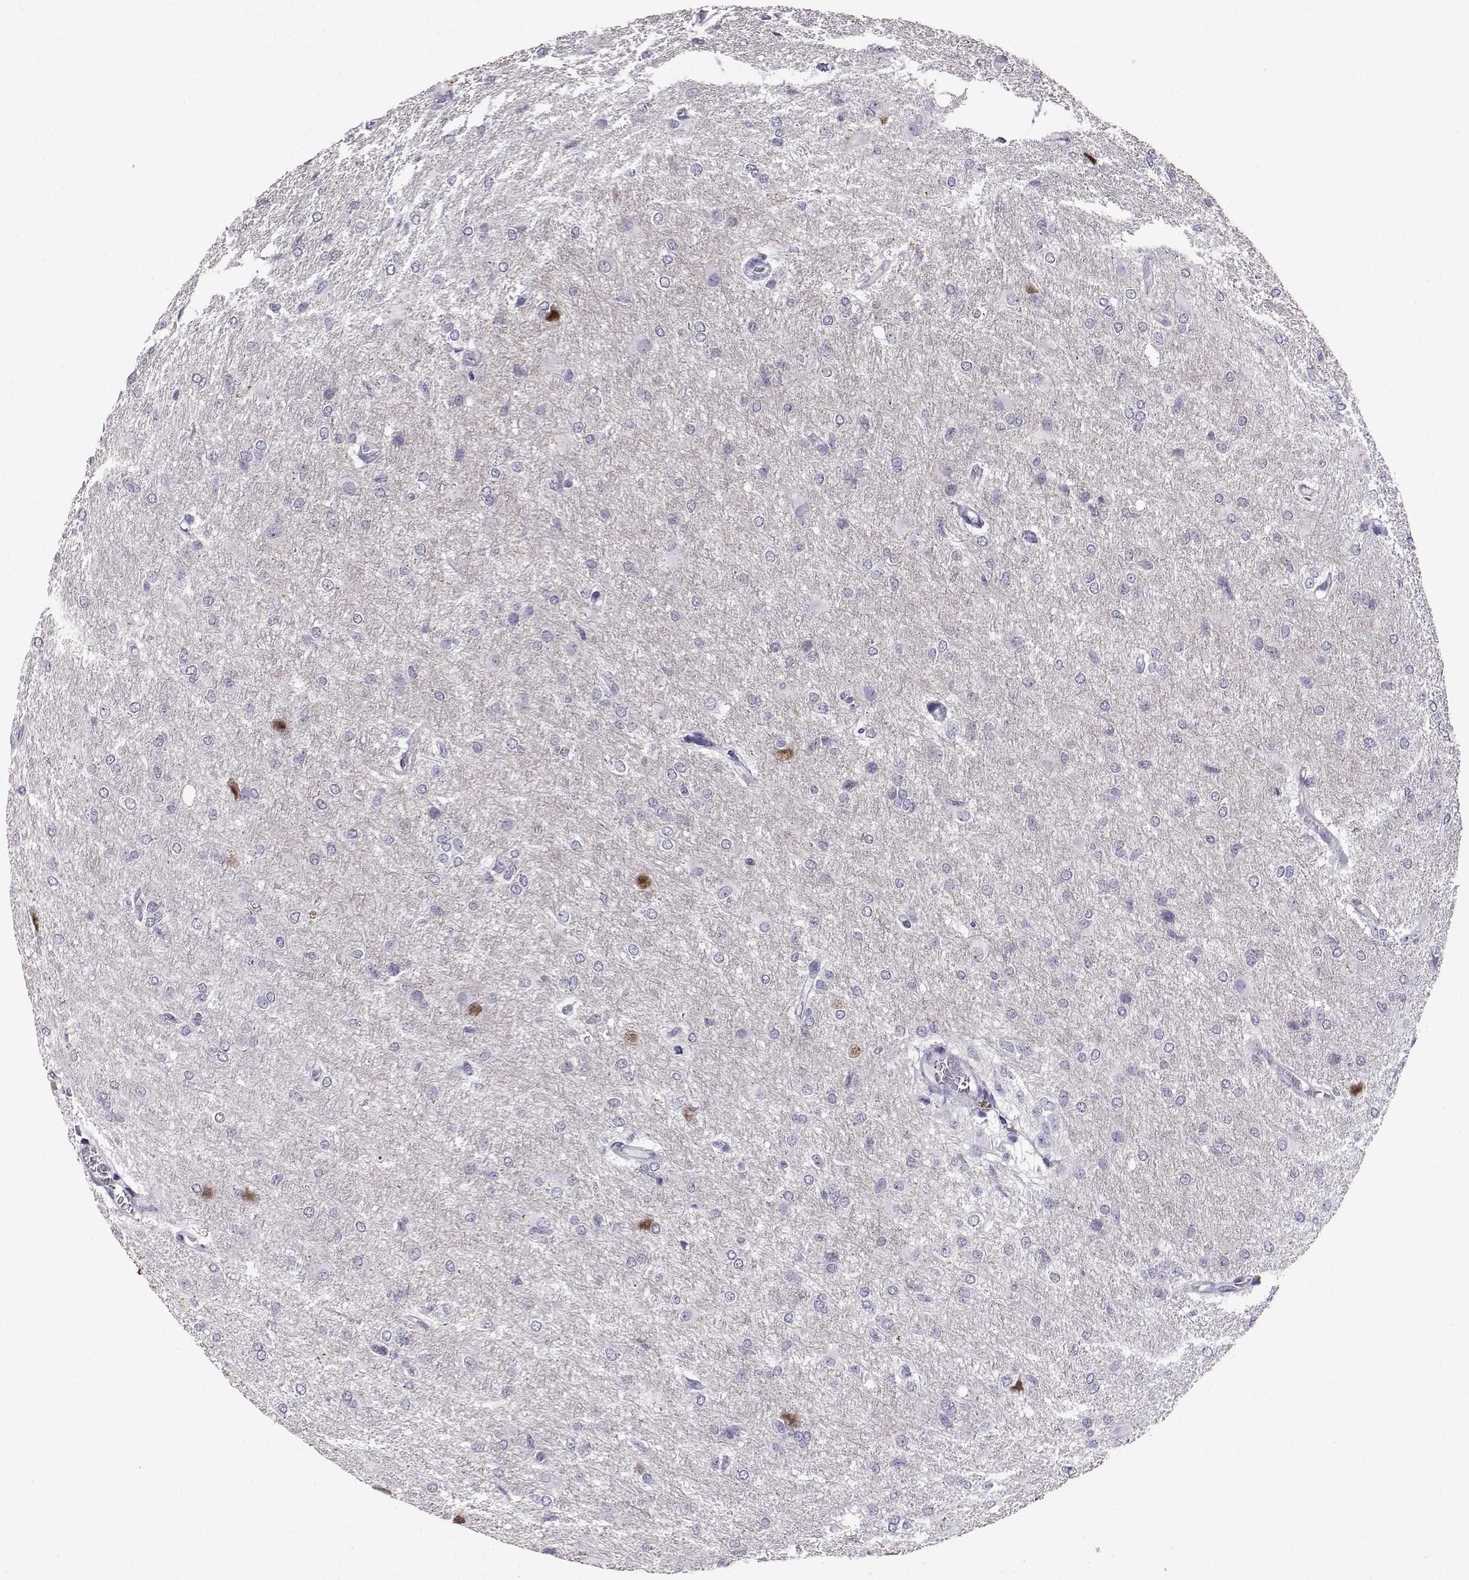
{"staining": {"intensity": "negative", "quantity": "none", "location": "none"}, "tissue": "glioma", "cell_type": "Tumor cells", "image_type": "cancer", "snomed": [{"axis": "morphology", "description": "Glioma, malignant, High grade"}, {"axis": "topography", "description": "Brain"}], "caption": "Histopathology image shows no protein expression in tumor cells of glioma tissue. (Stains: DAB (3,3'-diaminobenzidine) immunohistochemistry (IHC) with hematoxylin counter stain, Microscopy: brightfield microscopy at high magnification).", "gene": "TBR1", "patient": {"sex": "male", "age": 68}}